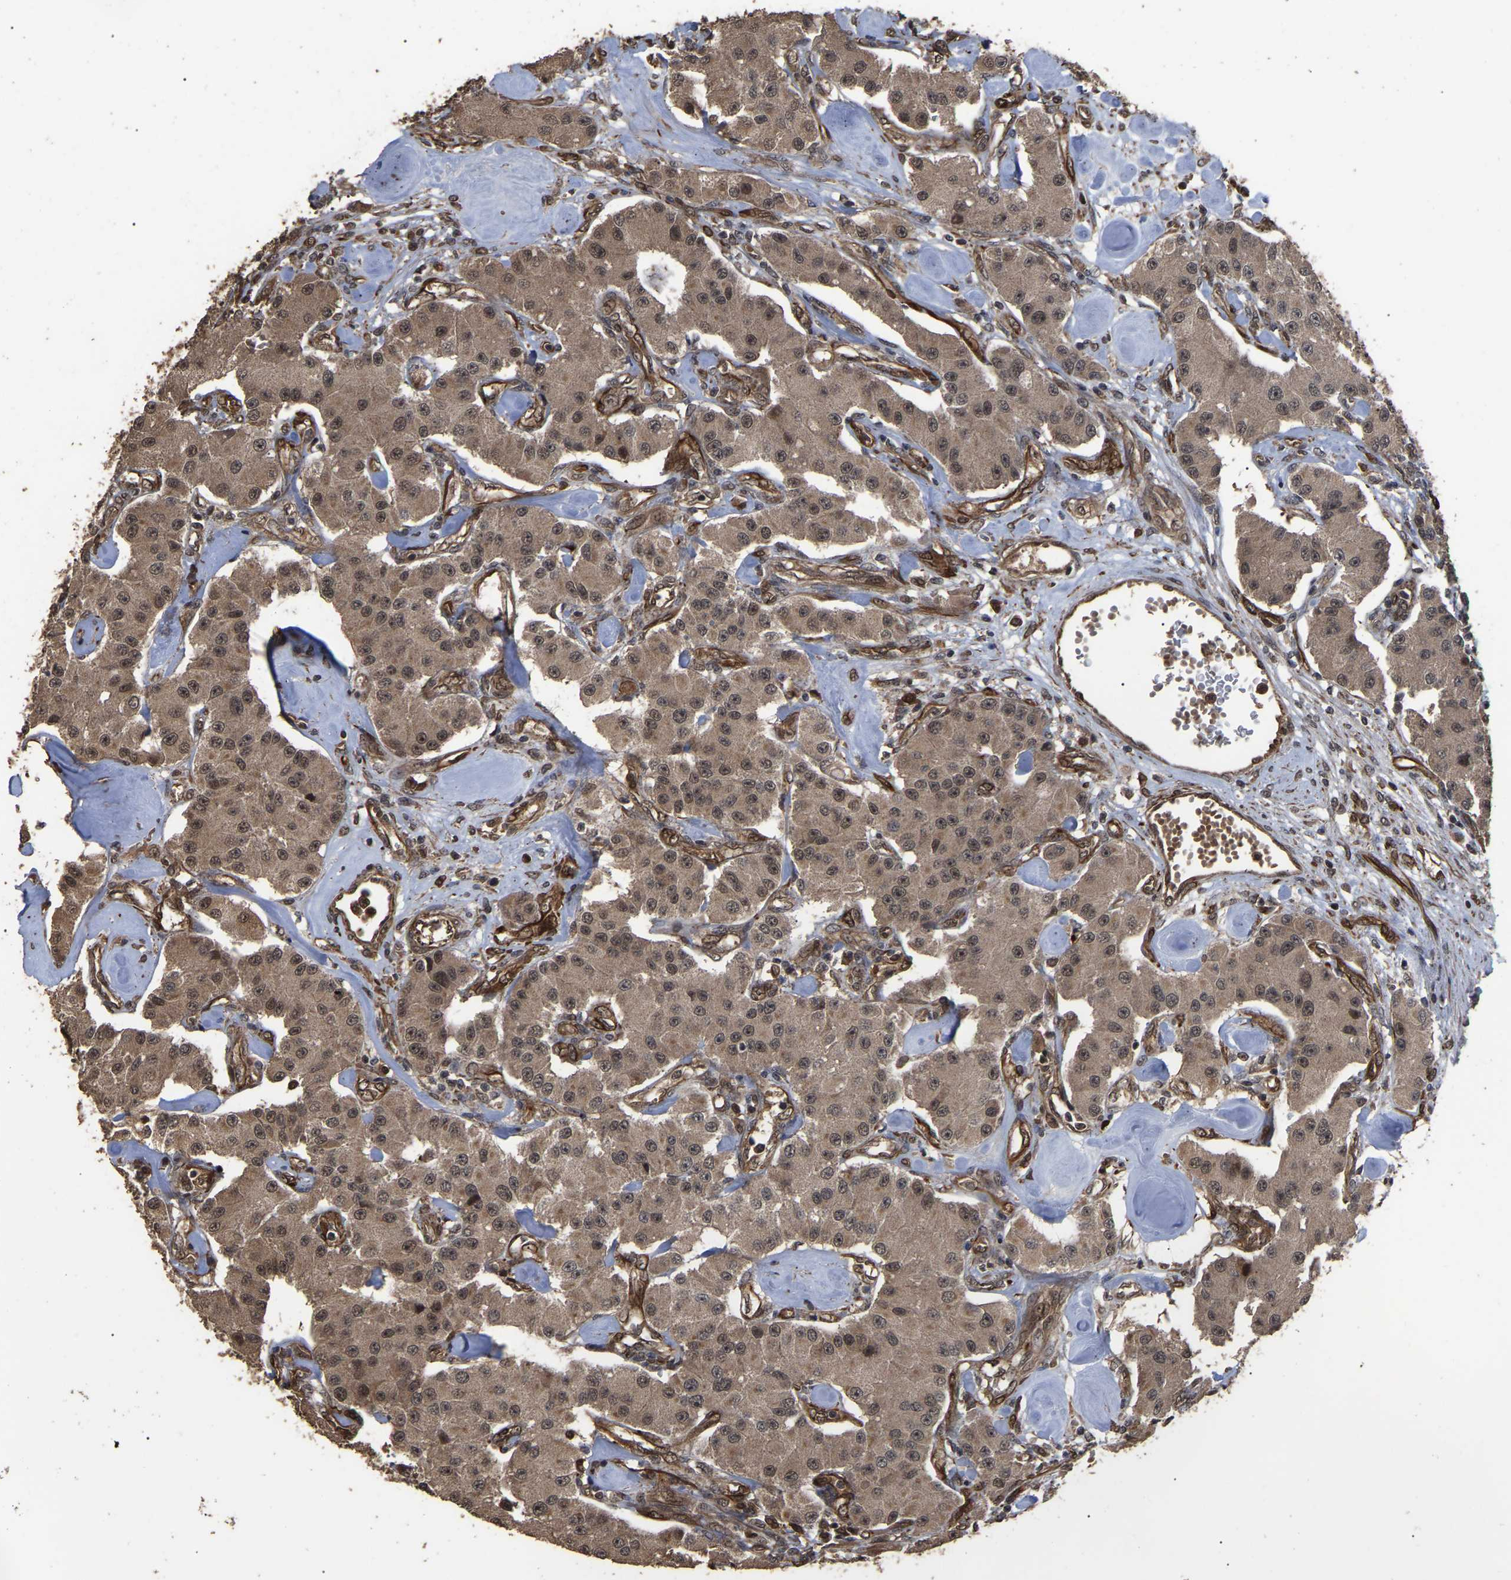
{"staining": {"intensity": "moderate", "quantity": ">75%", "location": "cytoplasmic/membranous,nuclear"}, "tissue": "carcinoid", "cell_type": "Tumor cells", "image_type": "cancer", "snomed": [{"axis": "morphology", "description": "Carcinoid, malignant, NOS"}, {"axis": "topography", "description": "Pancreas"}], "caption": "Protein staining by immunohistochemistry shows moderate cytoplasmic/membranous and nuclear staining in approximately >75% of tumor cells in carcinoid (malignant).", "gene": "FAM161B", "patient": {"sex": "male", "age": 41}}